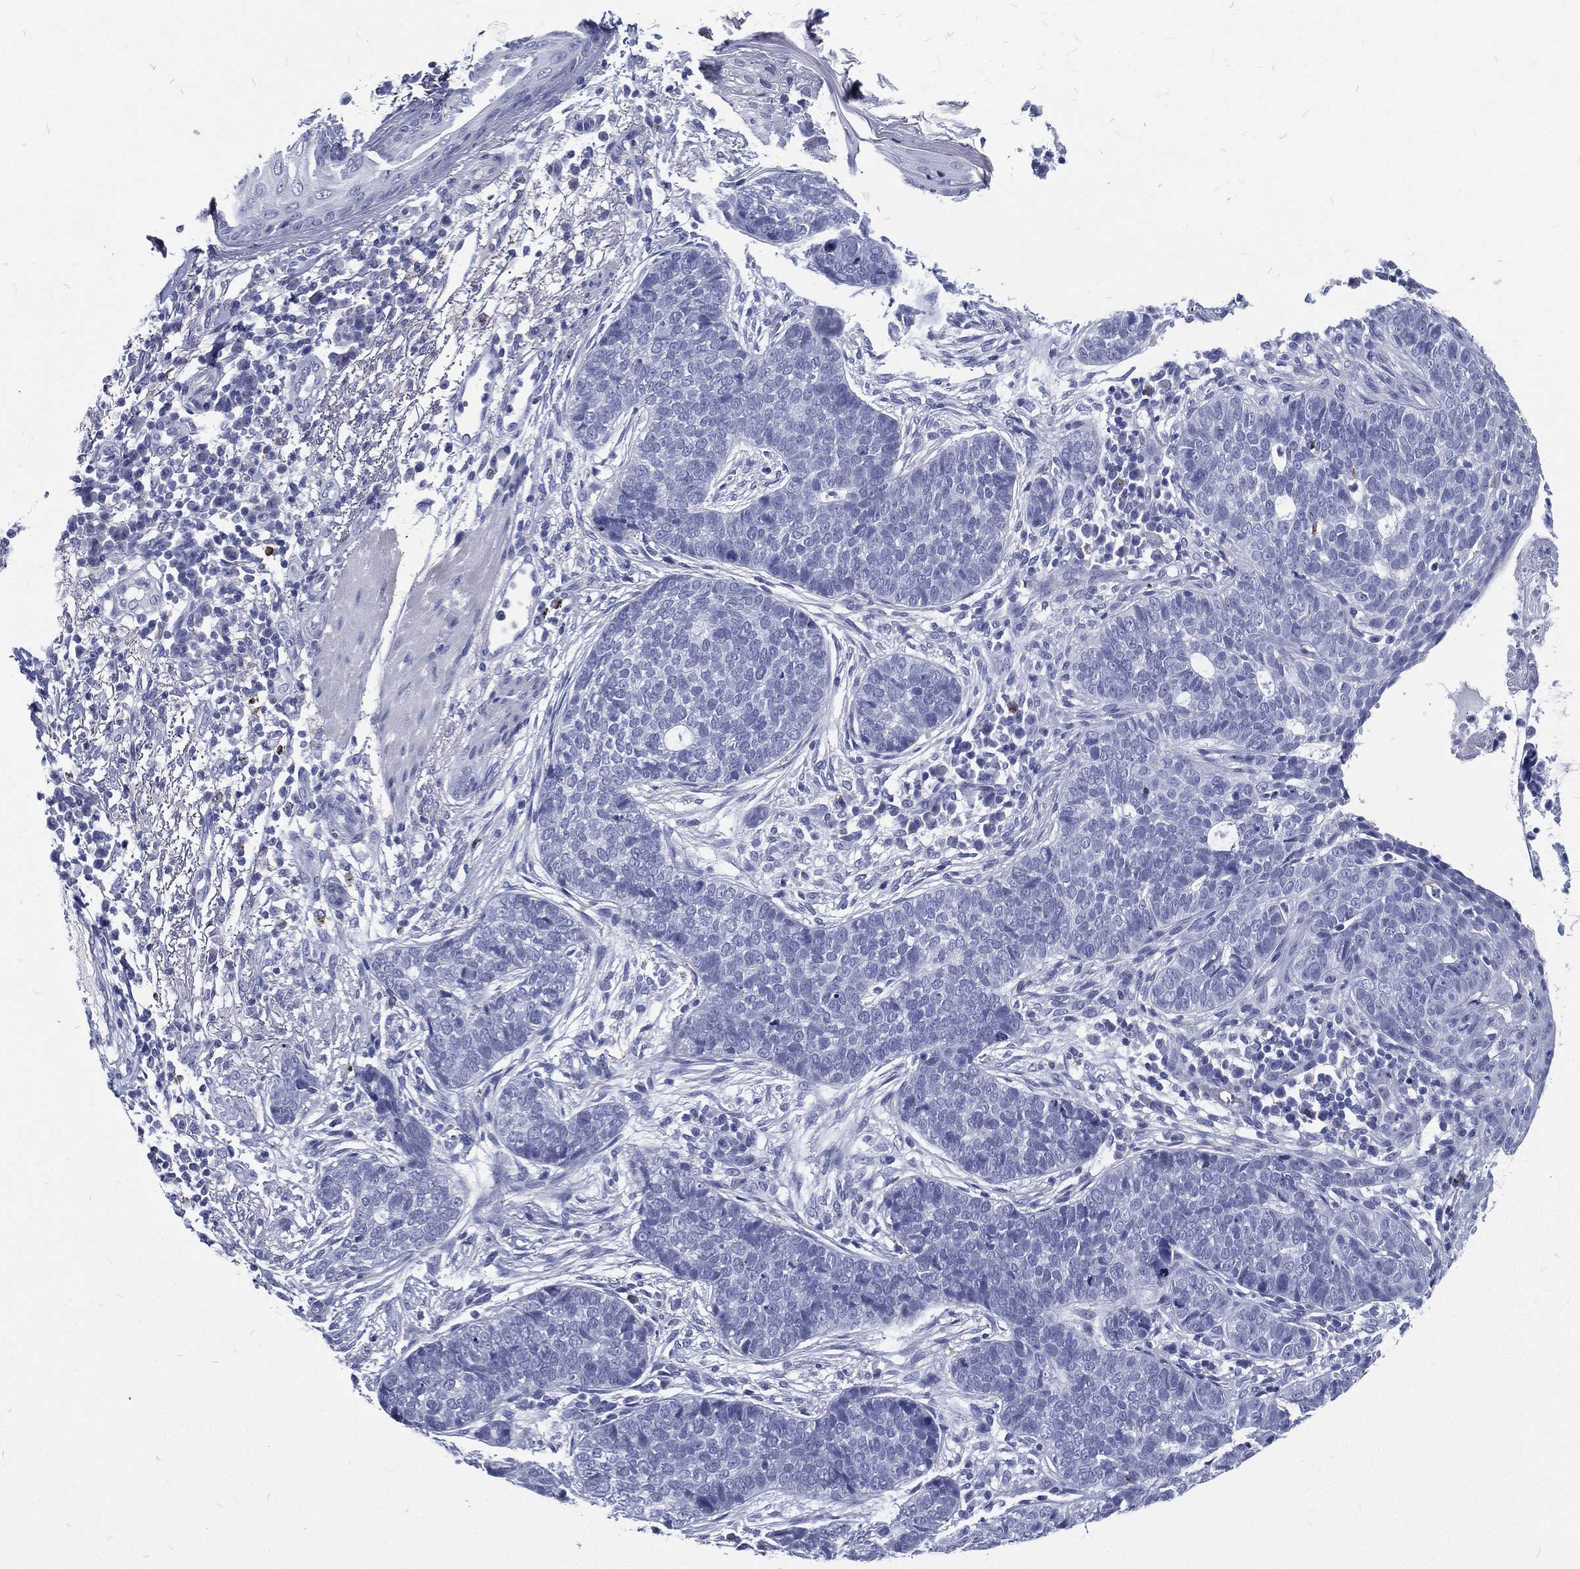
{"staining": {"intensity": "negative", "quantity": "none", "location": "none"}, "tissue": "skin cancer", "cell_type": "Tumor cells", "image_type": "cancer", "snomed": [{"axis": "morphology", "description": "Squamous cell carcinoma, NOS"}, {"axis": "topography", "description": "Skin"}], "caption": "Skin cancer stained for a protein using immunohistochemistry (IHC) exhibits no positivity tumor cells.", "gene": "RSPH4A", "patient": {"sex": "male", "age": 88}}